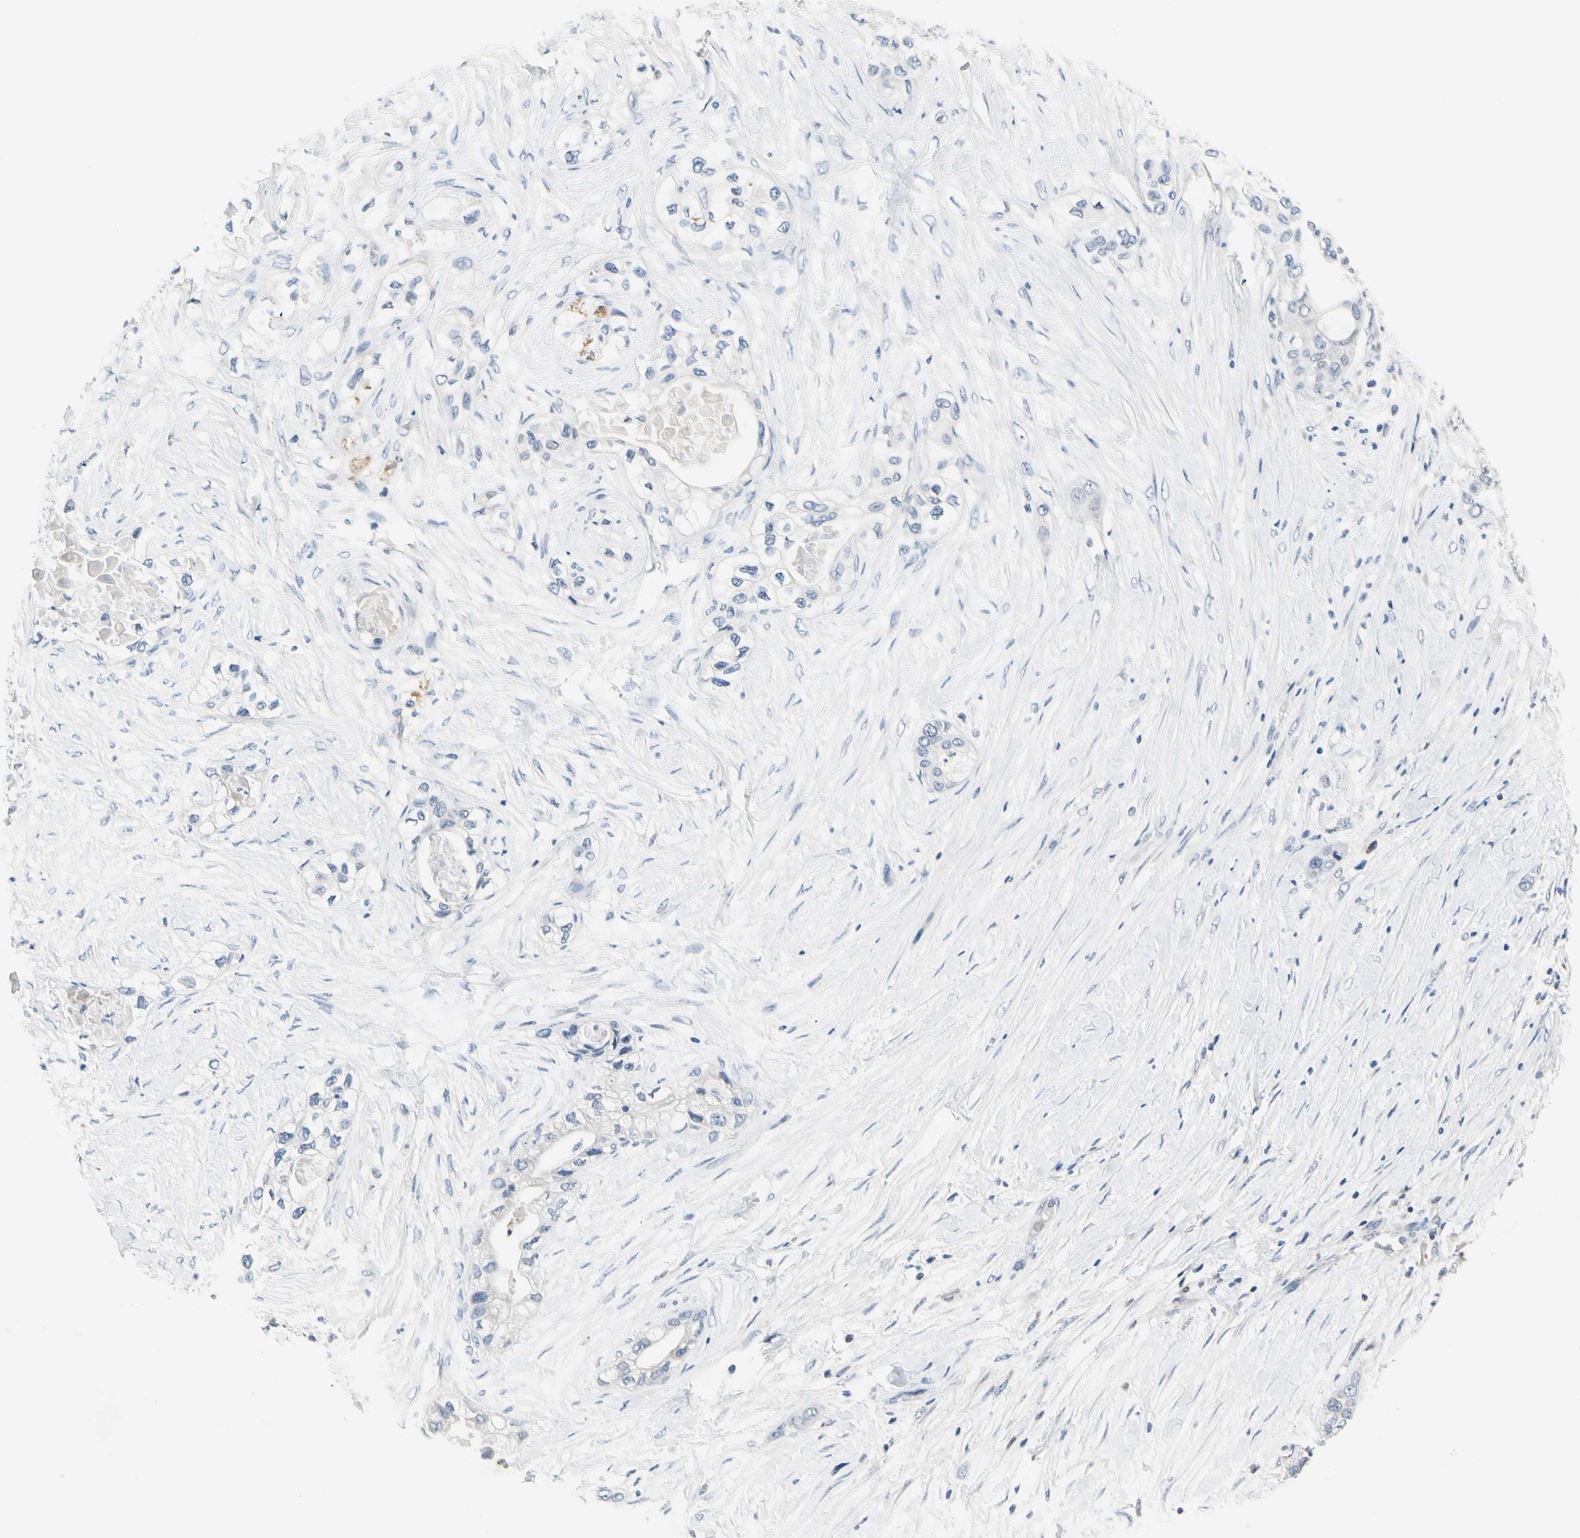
{"staining": {"intensity": "negative", "quantity": "none", "location": "none"}, "tissue": "pancreatic cancer", "cell_type": "Tumor cells", "image_type": "cancer", "snomed": [{"axis": "morphology", "description": "Adenocarcinoma, NOS"}, {"axis": "topography", "description": "Pancreas"}], "caption": "High magnification brightfield microscopy of pancreatic adenocarcinoma stained with DAB (brown) and counterstained with hematoxylin (blue): tumor cells show no significant positivity.", "gene": "ECRG4", "patient": {"sex": "female", "age": 70}}